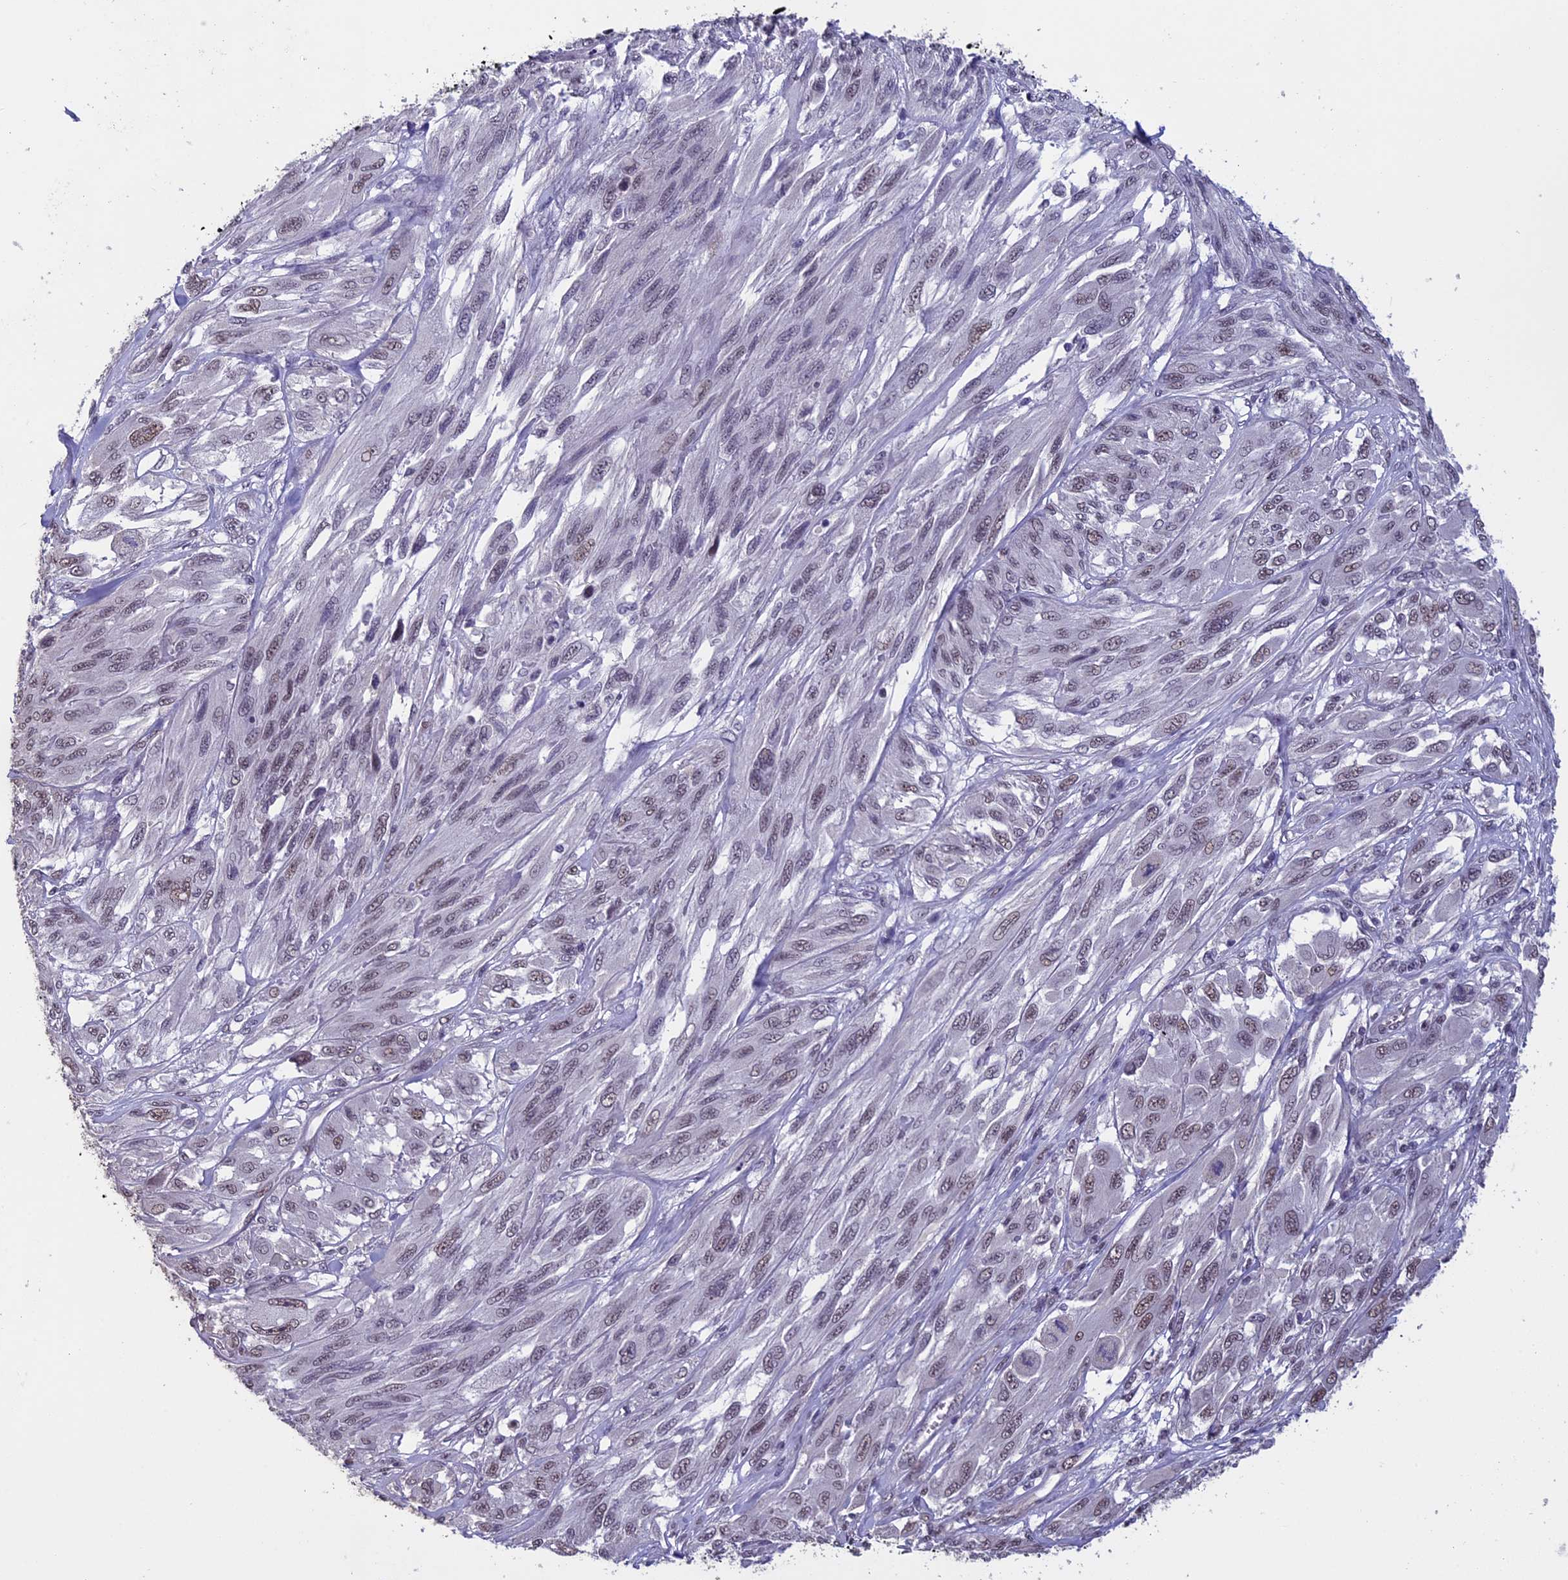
{"staining": {"intensity": "weak", "quantity": "25%-75%", "location": "nuclear"}, "tissue": "melanoma", "cell_type": "Tumor cells", "image_type": "cancer", "snomed": [{"axis": "morphology", "description": "Malignant melanoma, NOS"}, {"axis": "topography", "description": "Skin"}], "caption": "Immunohistochemical staining of melanoma exhibits weak nuclear protein positivity in about 25%-75% of tumor cells.", "gene": "RNF40", "patient": {"sex": "female", "age": 91}}